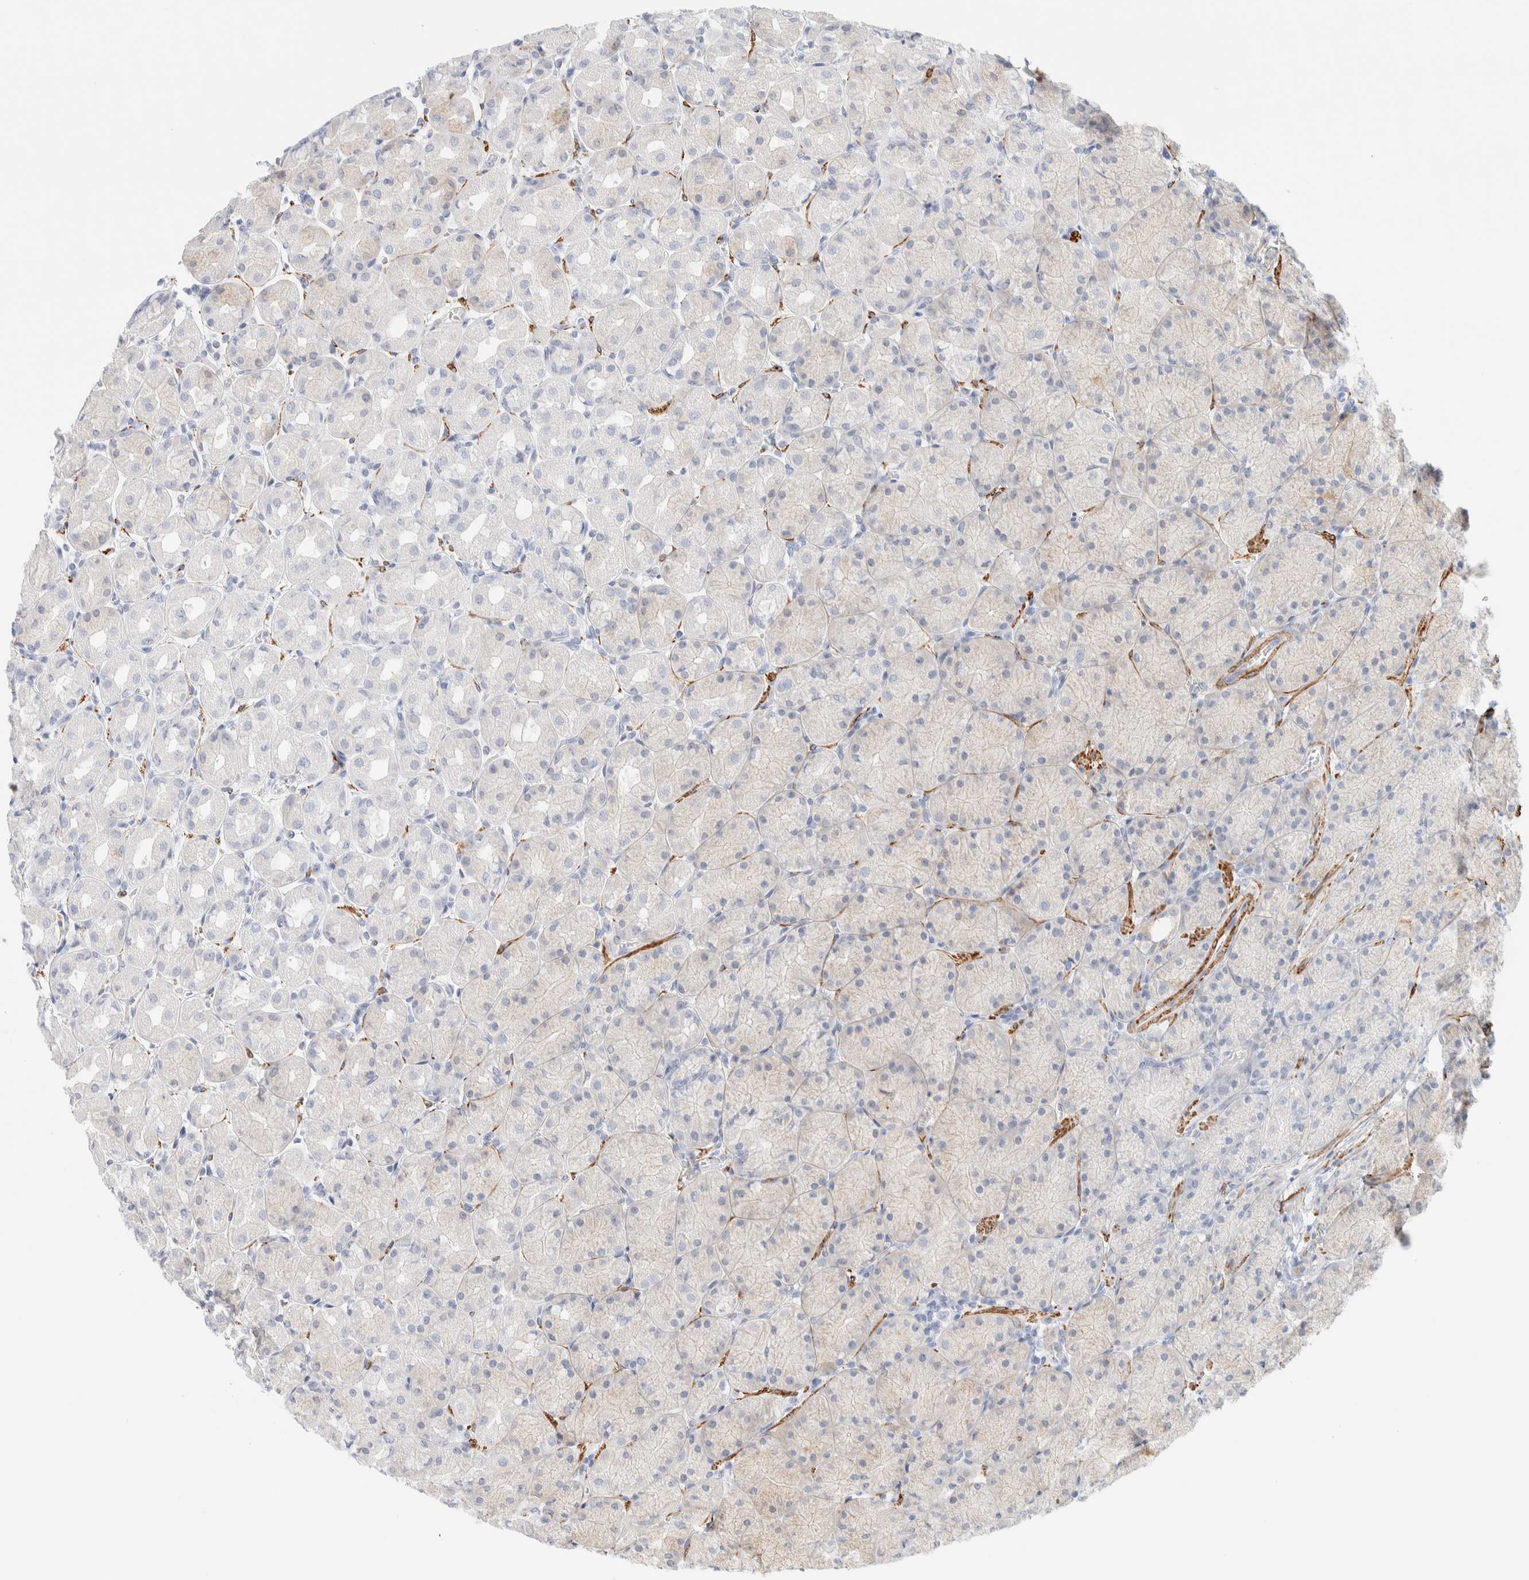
{"staining": {"intensity": "strong", "quantity": "<25%", "location": "cytoplasmic/membranous"}, "tissue": "stomach", "cell_type": "Glandular cells", "image_type": "normal", "snomed": [{"axis": "morphology", "description": "Normal tissue, NOS"}, {"axis": "topography", "description": "Stomach, upper"}], "caption": "Immunohistochemistry (IHC) staining of normal stomach, which displays medium levels of strong cytoplasmic/membranous positivity in approximately <25% of glandular cells indicating strong cytoplasmic/membranous protein expression. The staining was performed using DAB (brown) for protein detection and nuclei were counterstained in hematoxylin (blue).", "gene": "AFMID", "patient": {"sex": "female", "age": 56}}